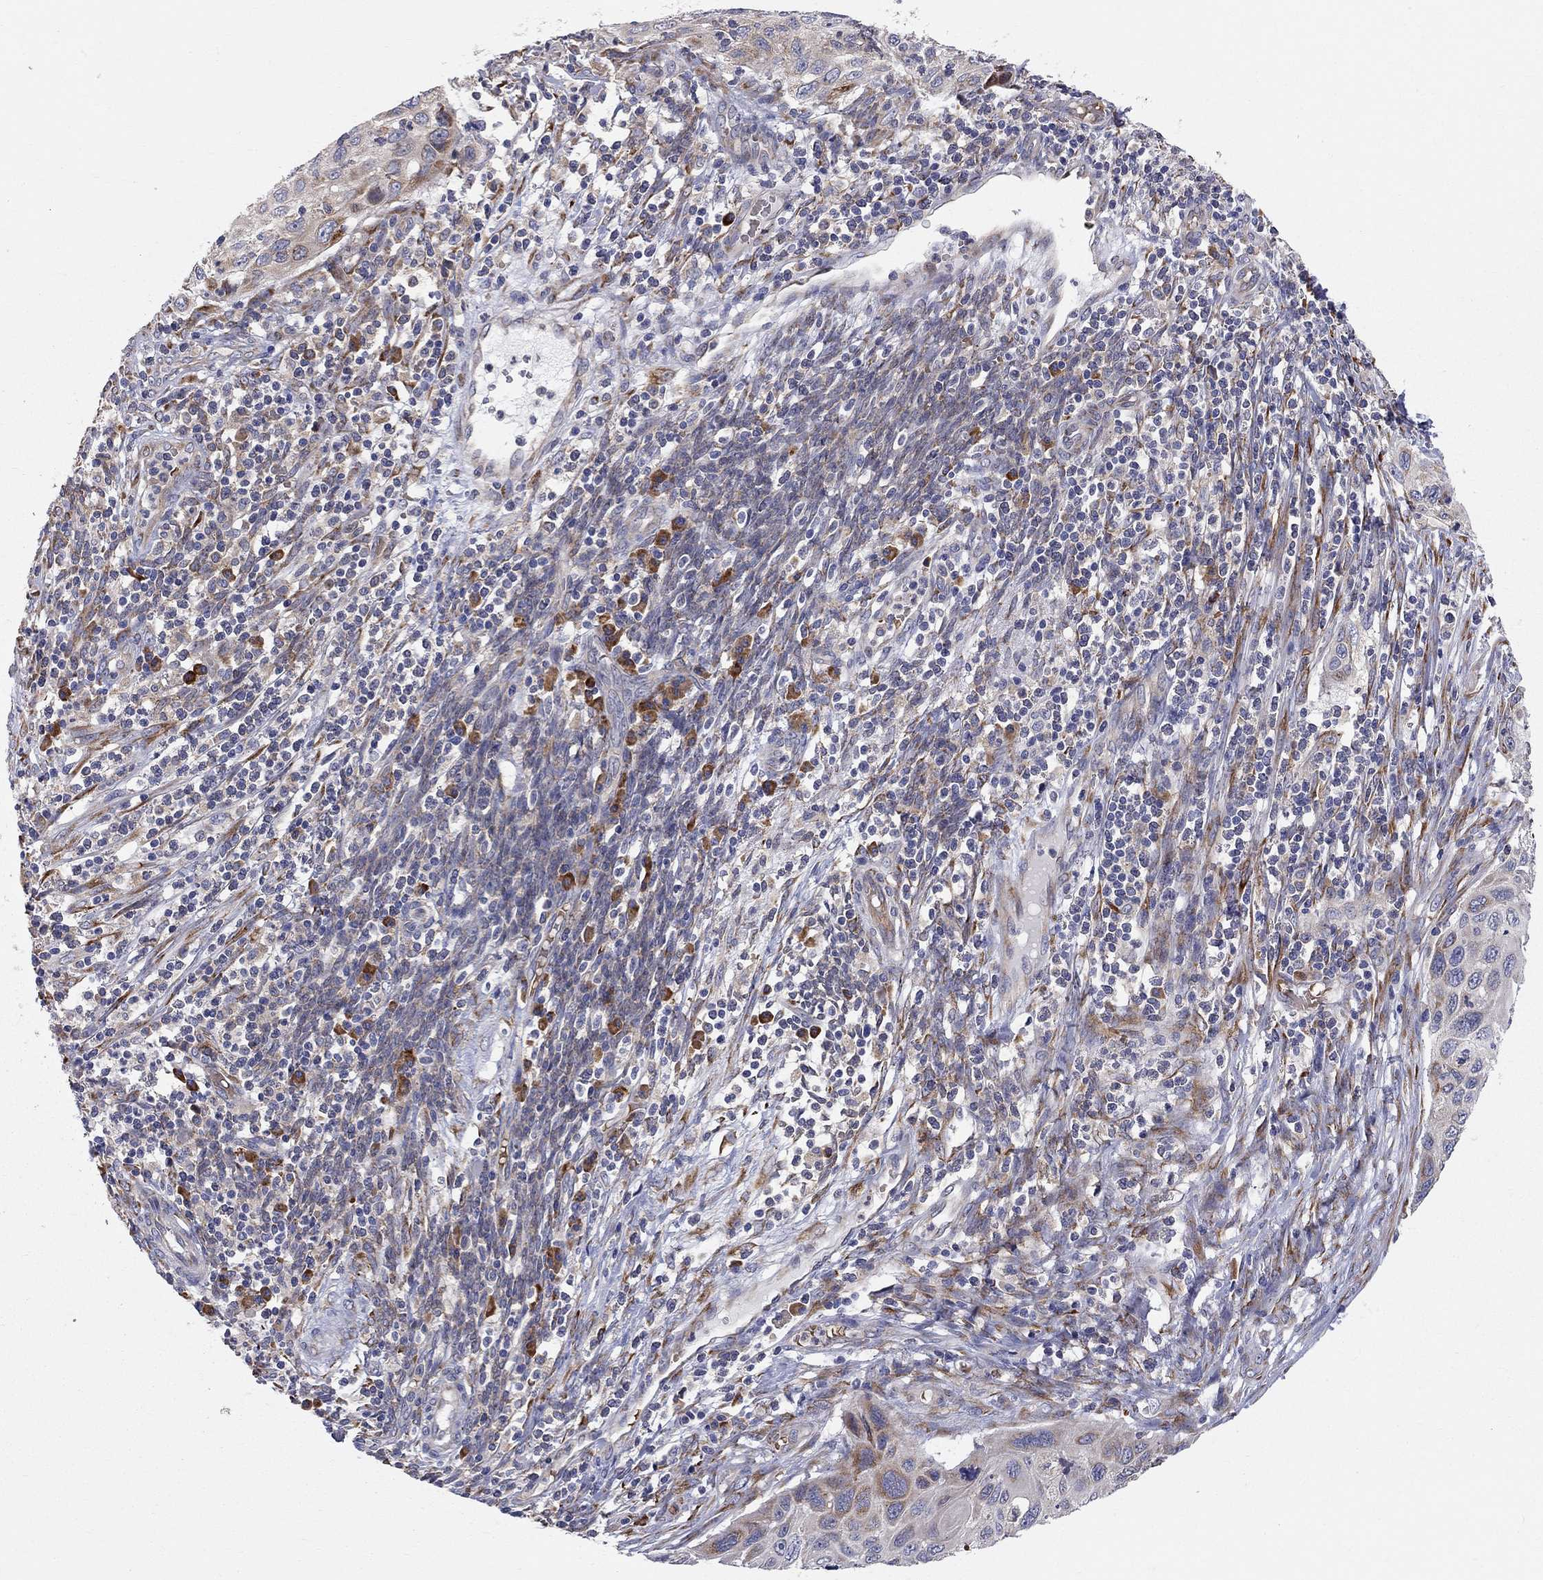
{"staining": {"intensity": "negative", "quantity": "none", "location": "none"}, "tissue": "cervical cancer", "cell_type": "Tumor cells", "image_type": "cancer", "snomed": [{"axis": "morphology", "description": "Squamous cell carcinoma, NOS"}, {"axis": "topography", "description": "Cervix"}], "caption": "The histopathology image reveals no staining of tumor cells in squamous cell carcinoma (cervical).", "gene": "CASTOR1", "patient": {"sex": "female", "age": 70}}